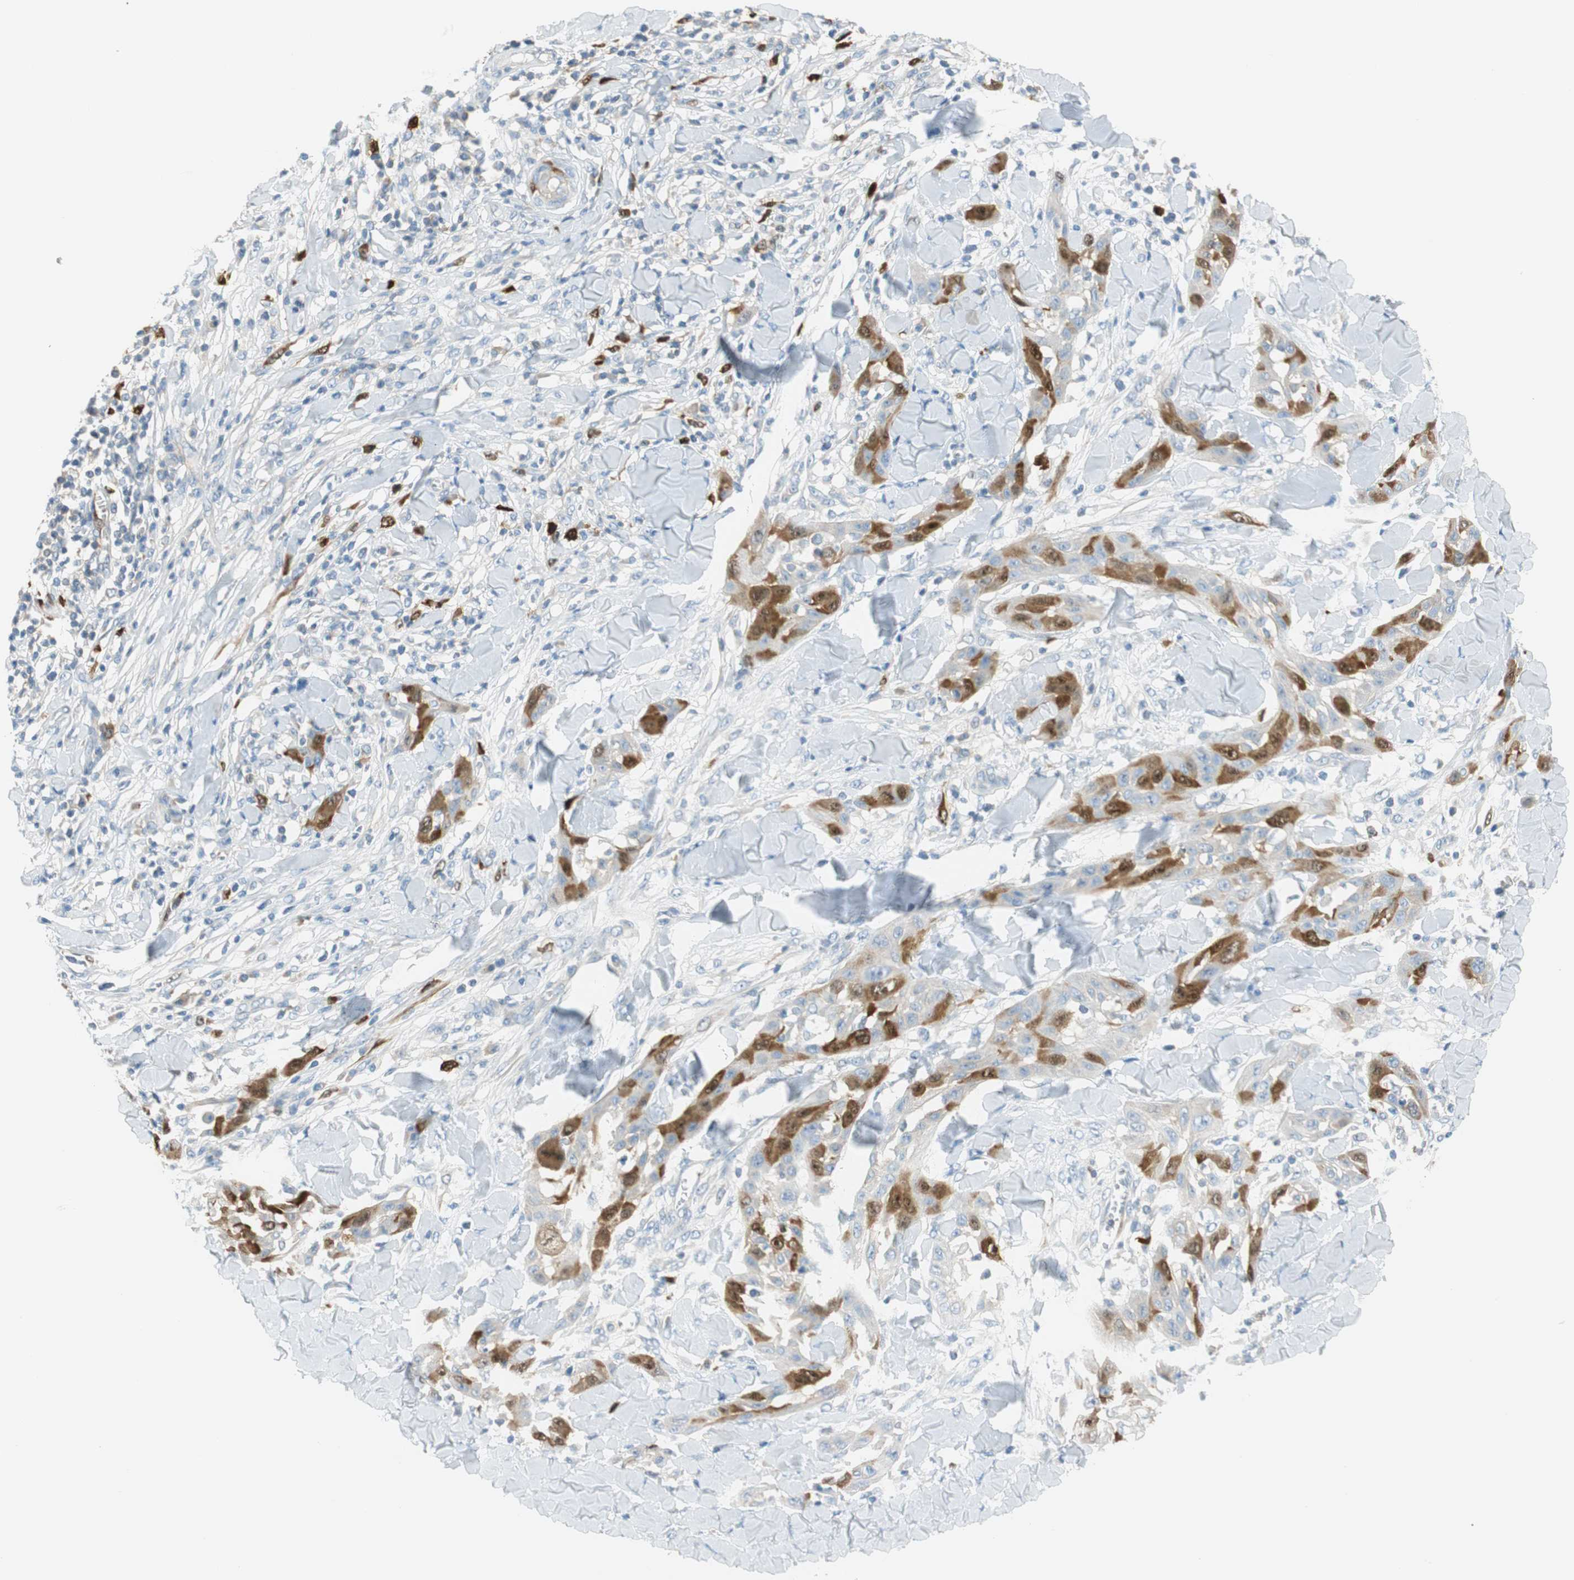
{"staining": {"intensity": "moderate", "quantity": "<25%", "location": "cytoplasmic/membranous,nuclear"}, "tissue": "skin cancer", "cell_type": "Tumor cells", "image_type": "cancer", "snomed": [{"axis": "morphology", "description": "Squamous cell carcinoma, NOS"}, {"axis": "topography", "description": "Skin"}], "caption": "Moderate cytoplasmic/membranous and nuclear expression for a protein is present in approximately <25% of tumor cells of skin squamous cell carcinoma using IHC.", "gene": "PTTG1", "patient": {"sex": "male", "age": 24}}